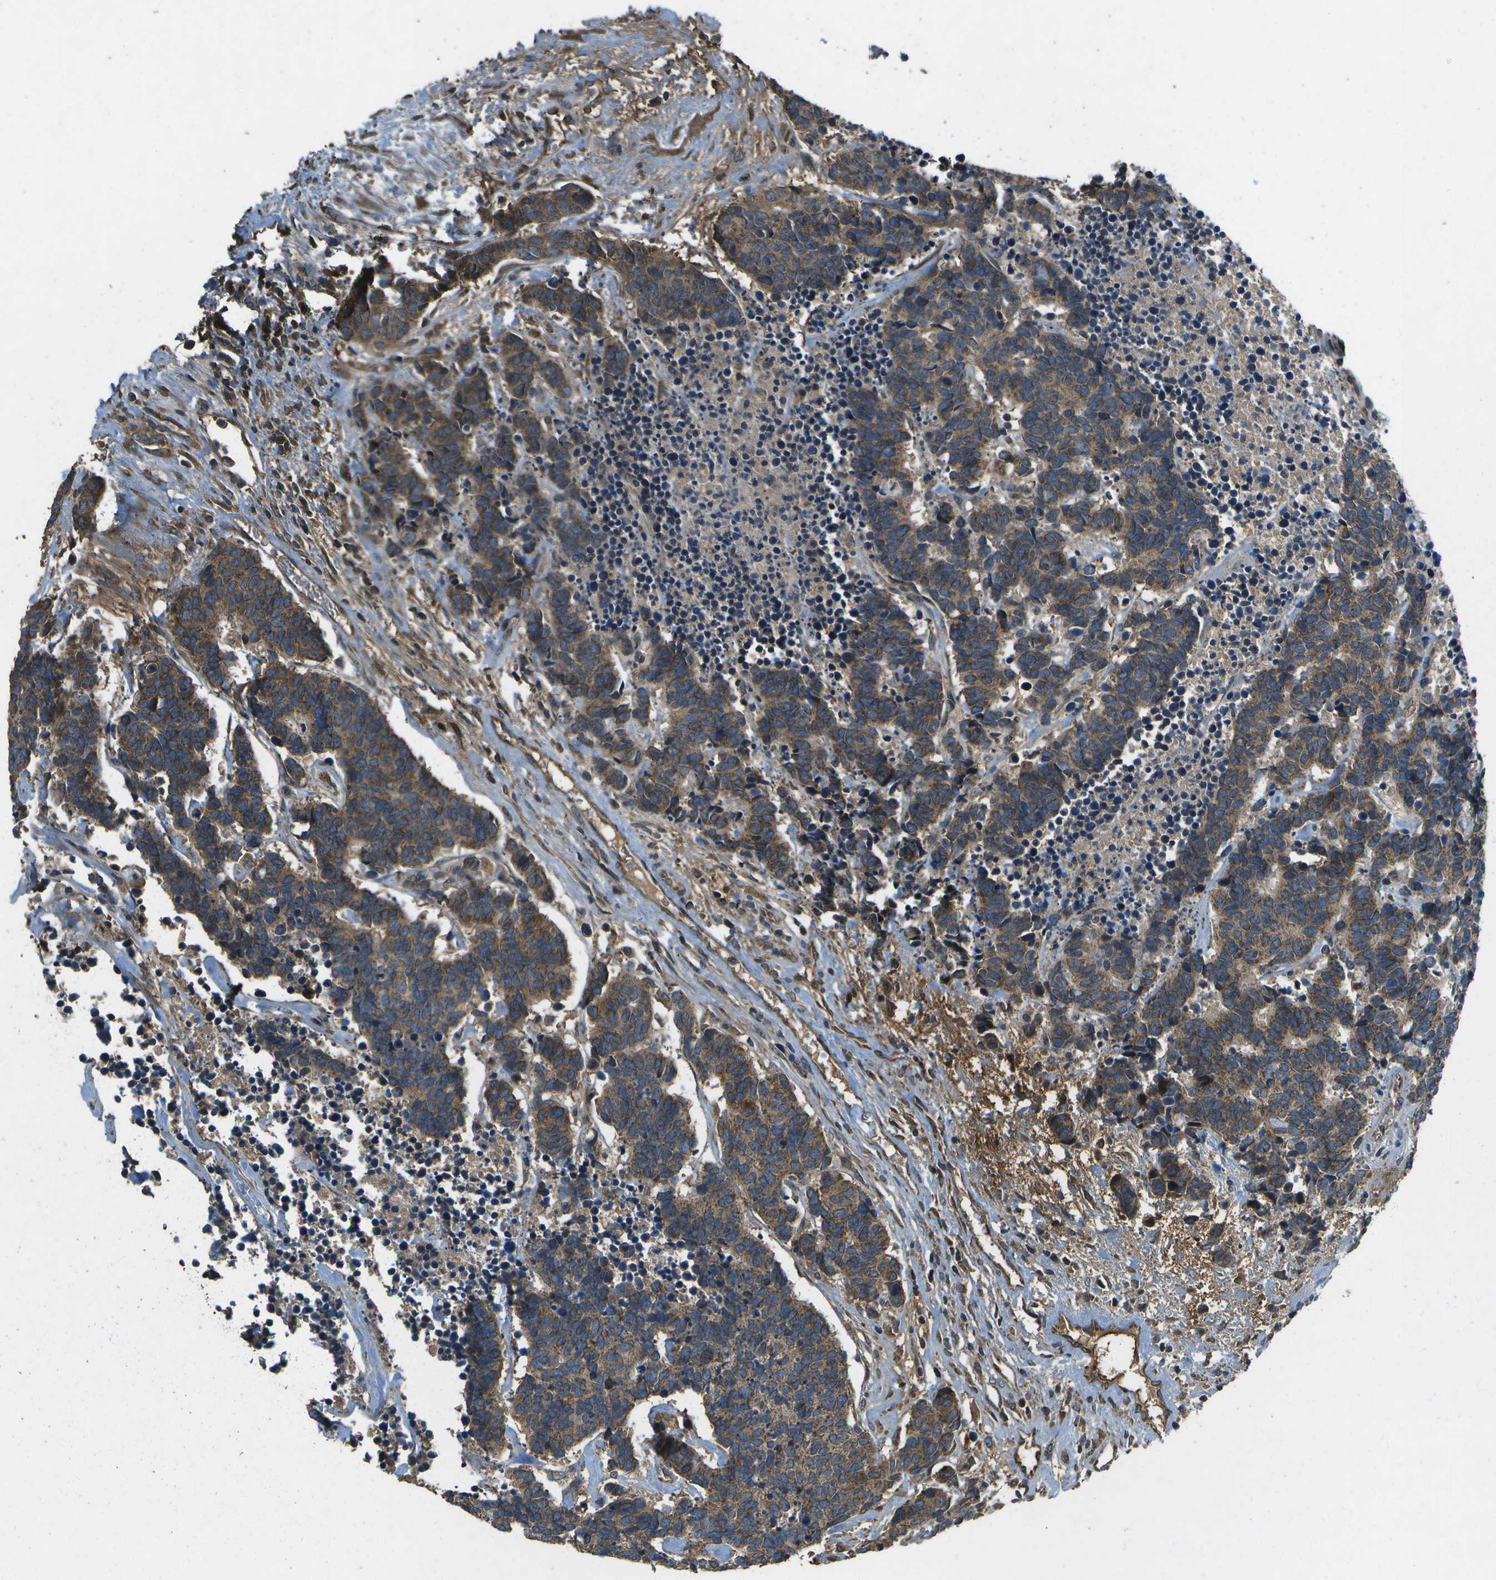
{"staining": {"intensity": "moderate", "quantity": ">75%", "location": "cytoplasmic/membranous"}, "tissue": "carcinoid", "cell_type": "Tumor cells", "image_type": "cancer", "snomed": [{"axis": "morphology", "description": "Carcinoma, NOS"}, {"axis": "morphology", "description": "Carcinoid, malignant, NOS"}, {"axis": "topography", "description": "Urinary bladder"}], "caption": "This photomicrograph reveals IHC staining of human carcinoid, with medium moderate cytoplasmic/membranous positivity in approximately >75% of tumor cells.", "gene": "HFE", "patient": {"sex": "male", "age": 57}}